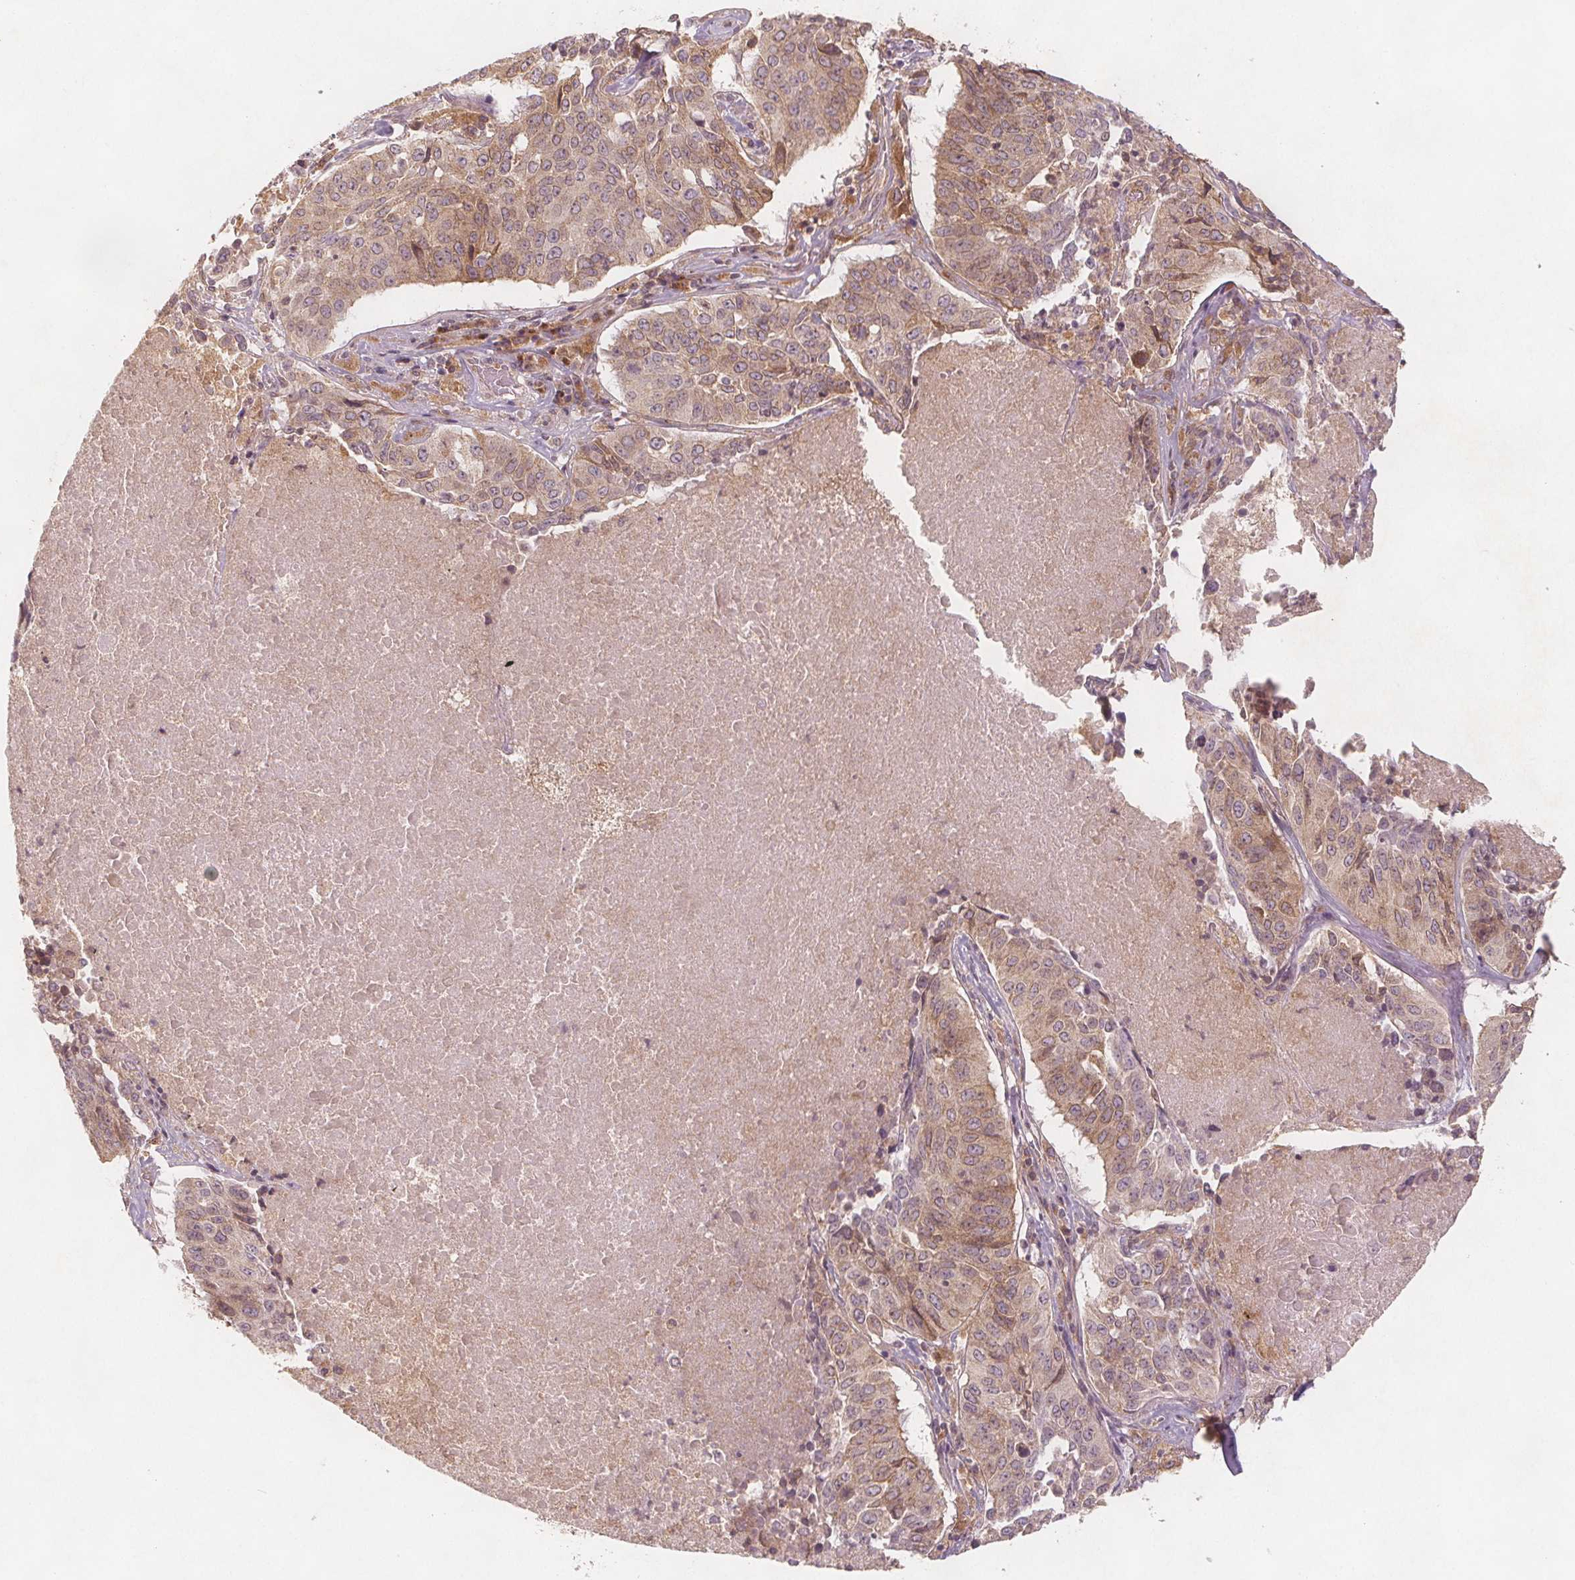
{"staining": {"intensity": "weak", "quantity": "25%-75%", "location": "cytoplasmic/membranous"}, "tissue": "lung cancer", "cell_type": "Tumor cells", "image_type": "cancer", "snomed": [{"axis": "morphology", "description": "Normal tissue, NOS"}, {"axis": "morphology", "description": "Squamous cell carcinoma, NOS"}, {"axis": "topography", "description": "Bronchus"}, {"axis": "topography", "description": "Lung"}], "caption": "This image displays immunohistochemistry staining of human lung cancer (squamous cell carcinoma), with low weak cytoplasmic/membranous positivity in about 25%-75% of tumor cells.", "gene": "NCSTN", "patient": {"sex": "male", "age": 64}}